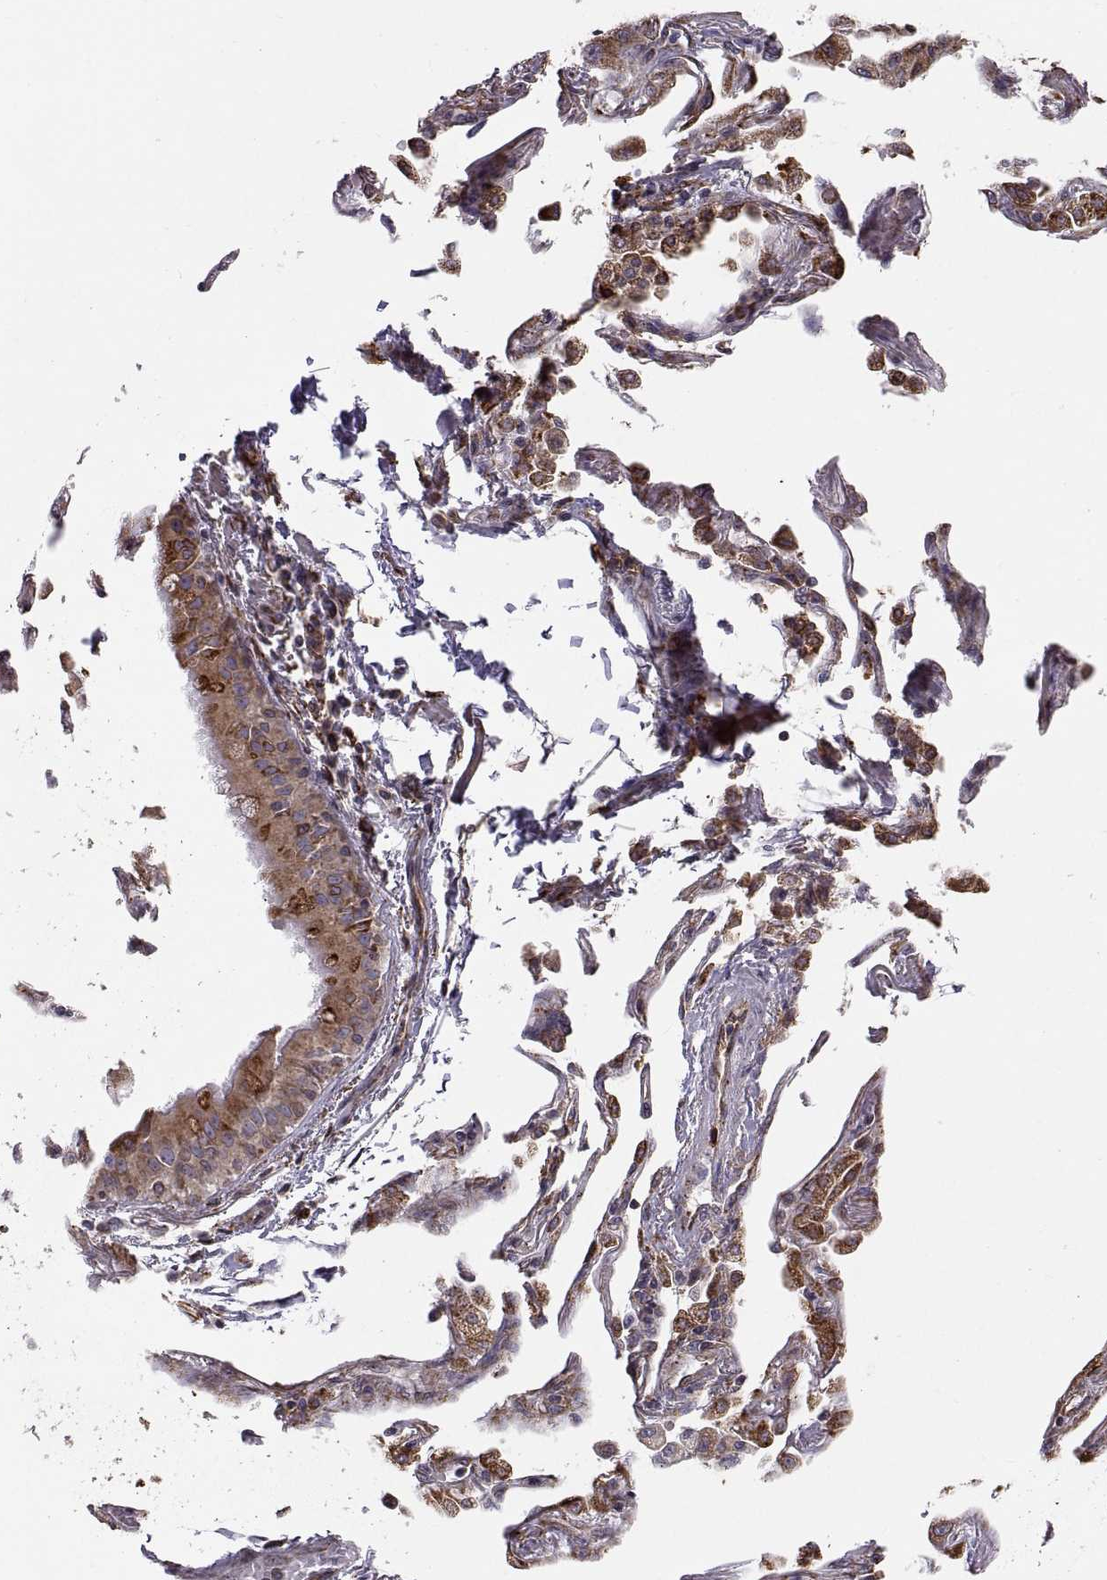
{"staining": {"intensity": "strong", "quantity": "<25%", "location": "cytoplasmic/membranous"}, "tissue": "lung cancer", "cell_type": "Tumor cells", "image_type": "cancer", "snomed": [{"axis": "morphology", "description": "Squamous cell carcinoma, NOS"}, {"axis": "topography", "description": "Lung"}], "caption": "High-power microscopy captured an IHC micrograph of squamous cell carcinoma (lung), revealing strong cytoplasmic/membranous positivity in approximately <25% of tumor cells.", "gene": "PLEKHB2", "patient": {"sex": "male", "age": 73}}